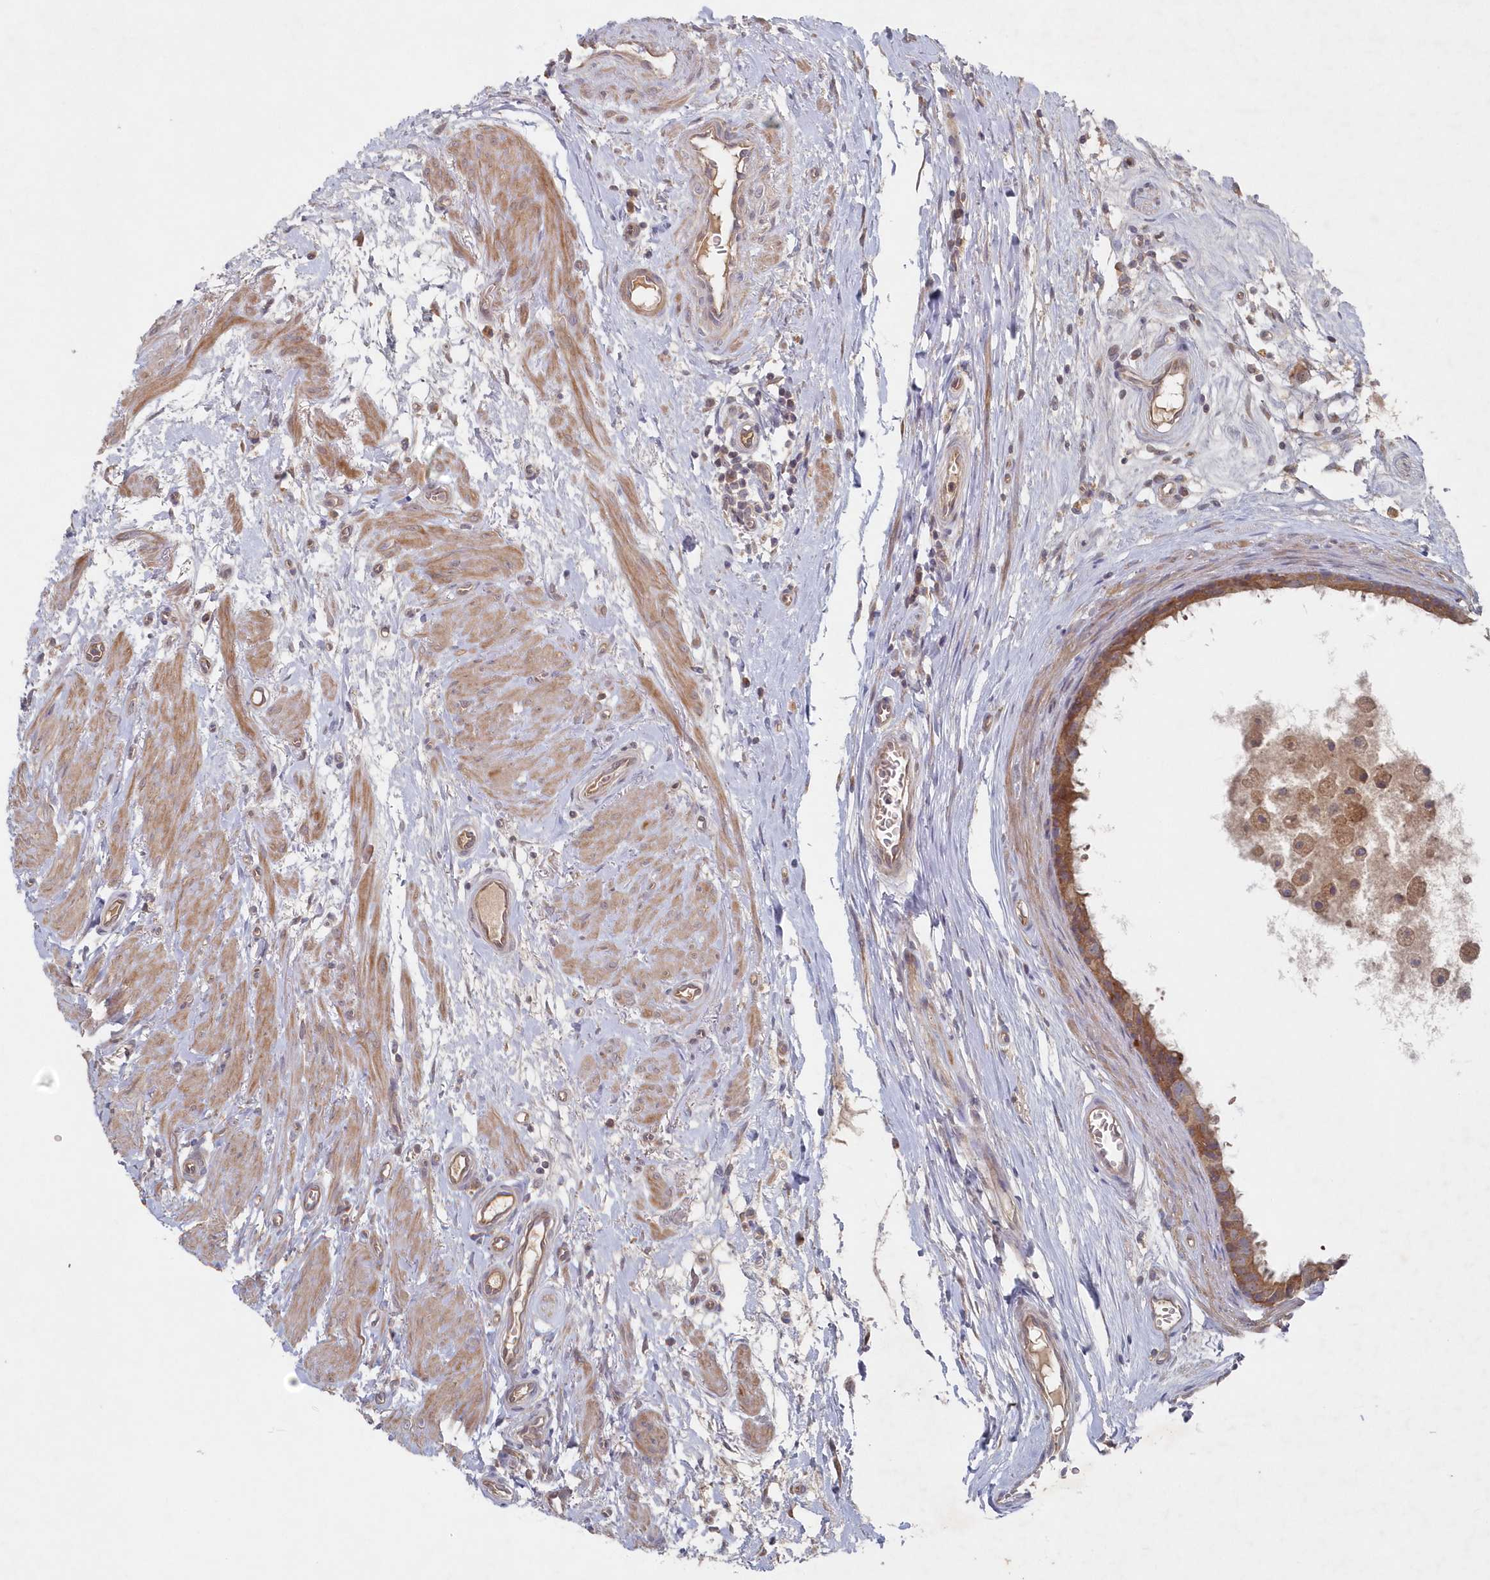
{"staining": {"intensity": "moderate", "quantity": ">75%", "location": "cytoplasmic/membranous"}, "tissue": "epididymis", "cell_type": "Glandular cells", "image_type": "normal", "snomed": [{"axis": "morphology", "description": "Normal tissue, NOS"}, {"axis": "morphology", "description": "Inflammation, NOS"}, {"axis": "topography", "description": "Epididymis"}], "caption": "There is medium levels of moderate cytoplasmic/membranous expression in glandular cells of normal epididymis, as demonstrated by immunohistochemical staining (brown color).", "gene": "ASNSD1", "patient": {"sex": "male", "age": 85}}